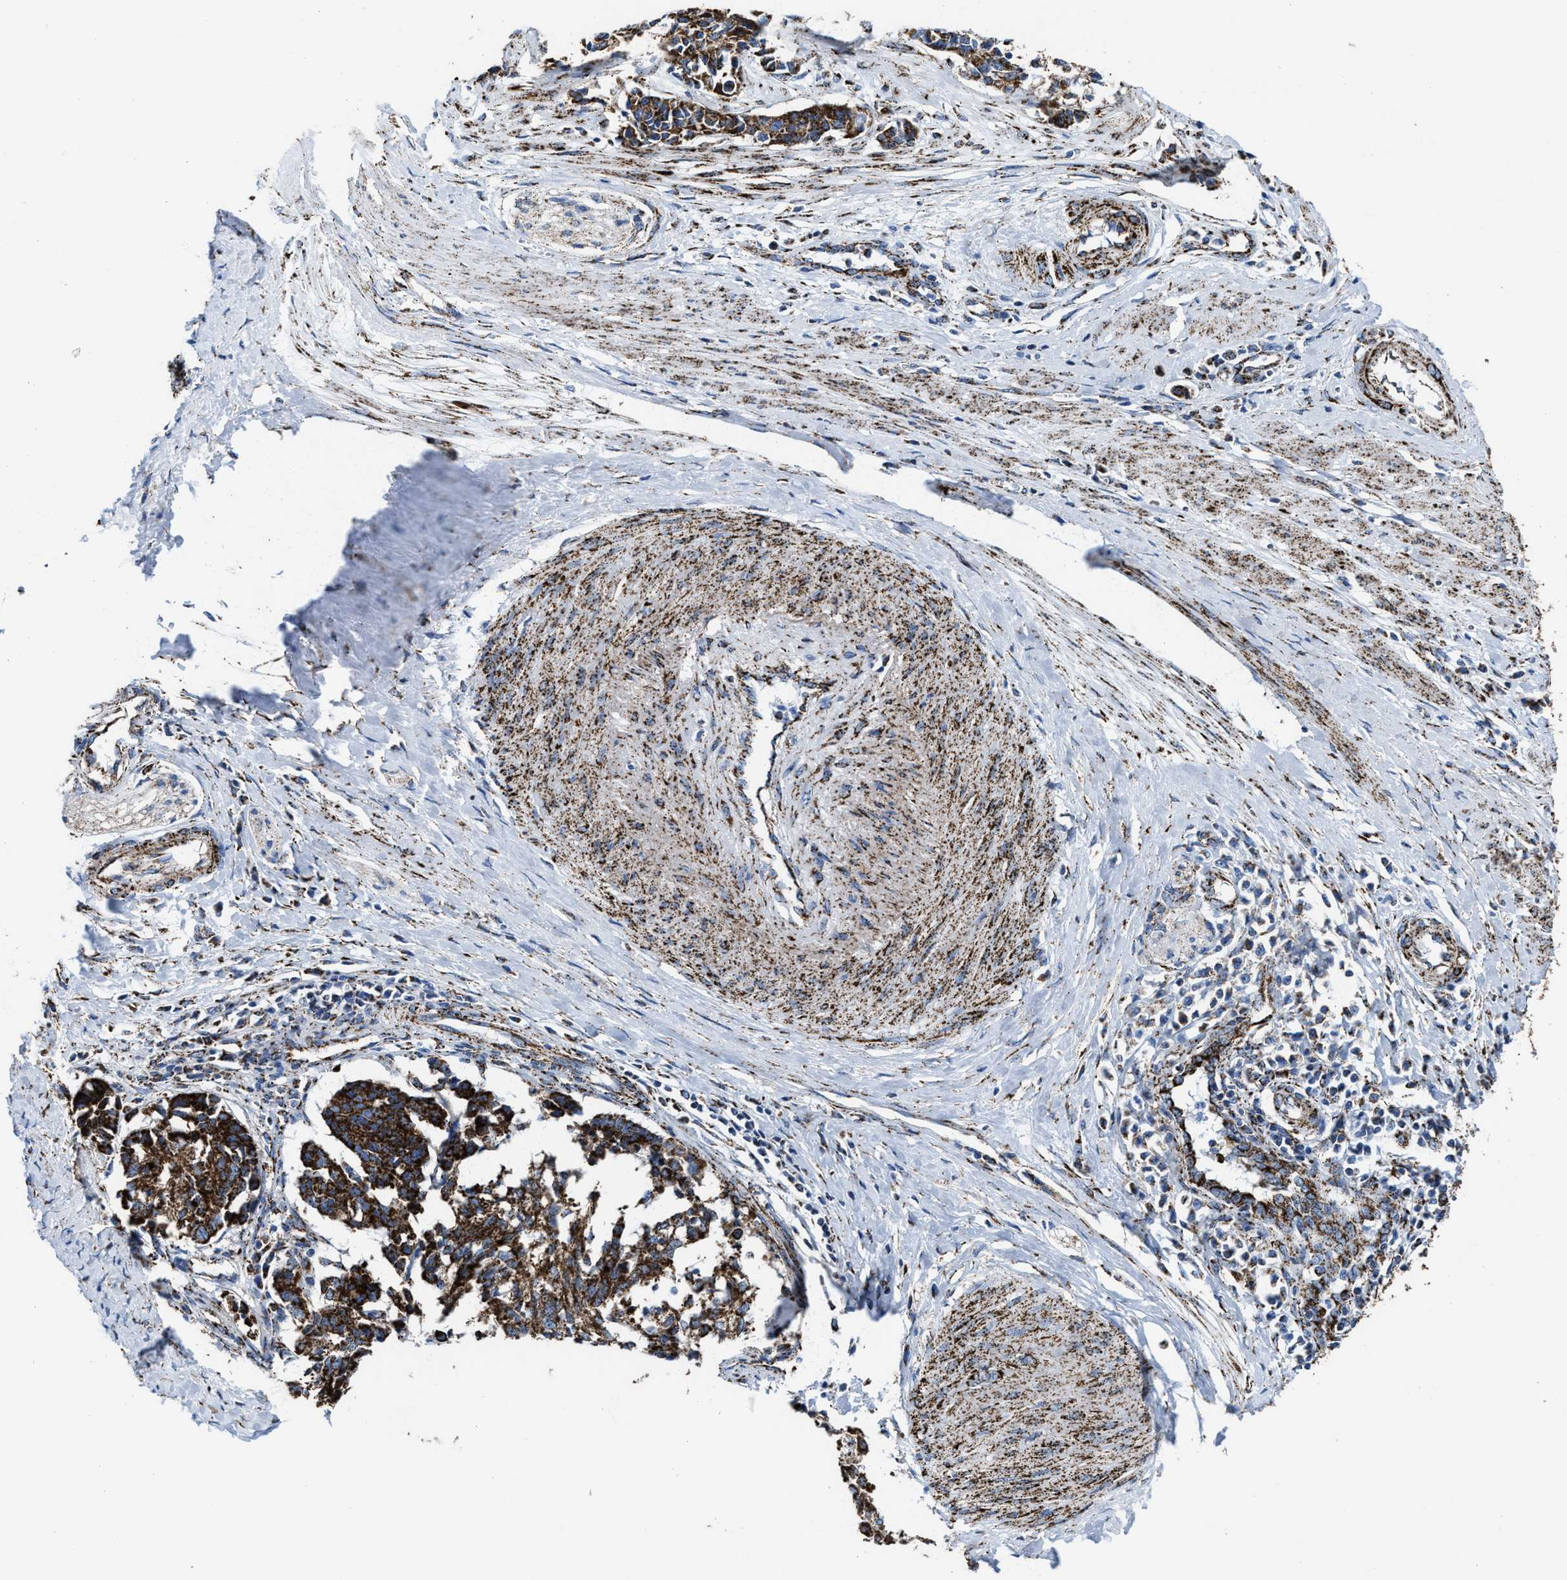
{"staining": {"intensity": "strong", "quantity": ">75%", "location": "cytoplasmic/membranous"}, "tissue": "cervical cancer", "cell_type": "Tumor cells", "image_type": "cancer", "snomed": [{"axis": "morphology", "description": "Squamous cell carcinoma, NOS"}, {"axis": "topography", "description": "Cervix"}], "caption": "Tumor cells demonstrate high levels of strong cytoplasmic/membranous expression in approximately >75% of cells in human cervical cancer (squamous cell carcinoma). Nuclei are stained in blue.", "gene": "ALDH1B1", "patient": {"sex": "female", "age": 35}}